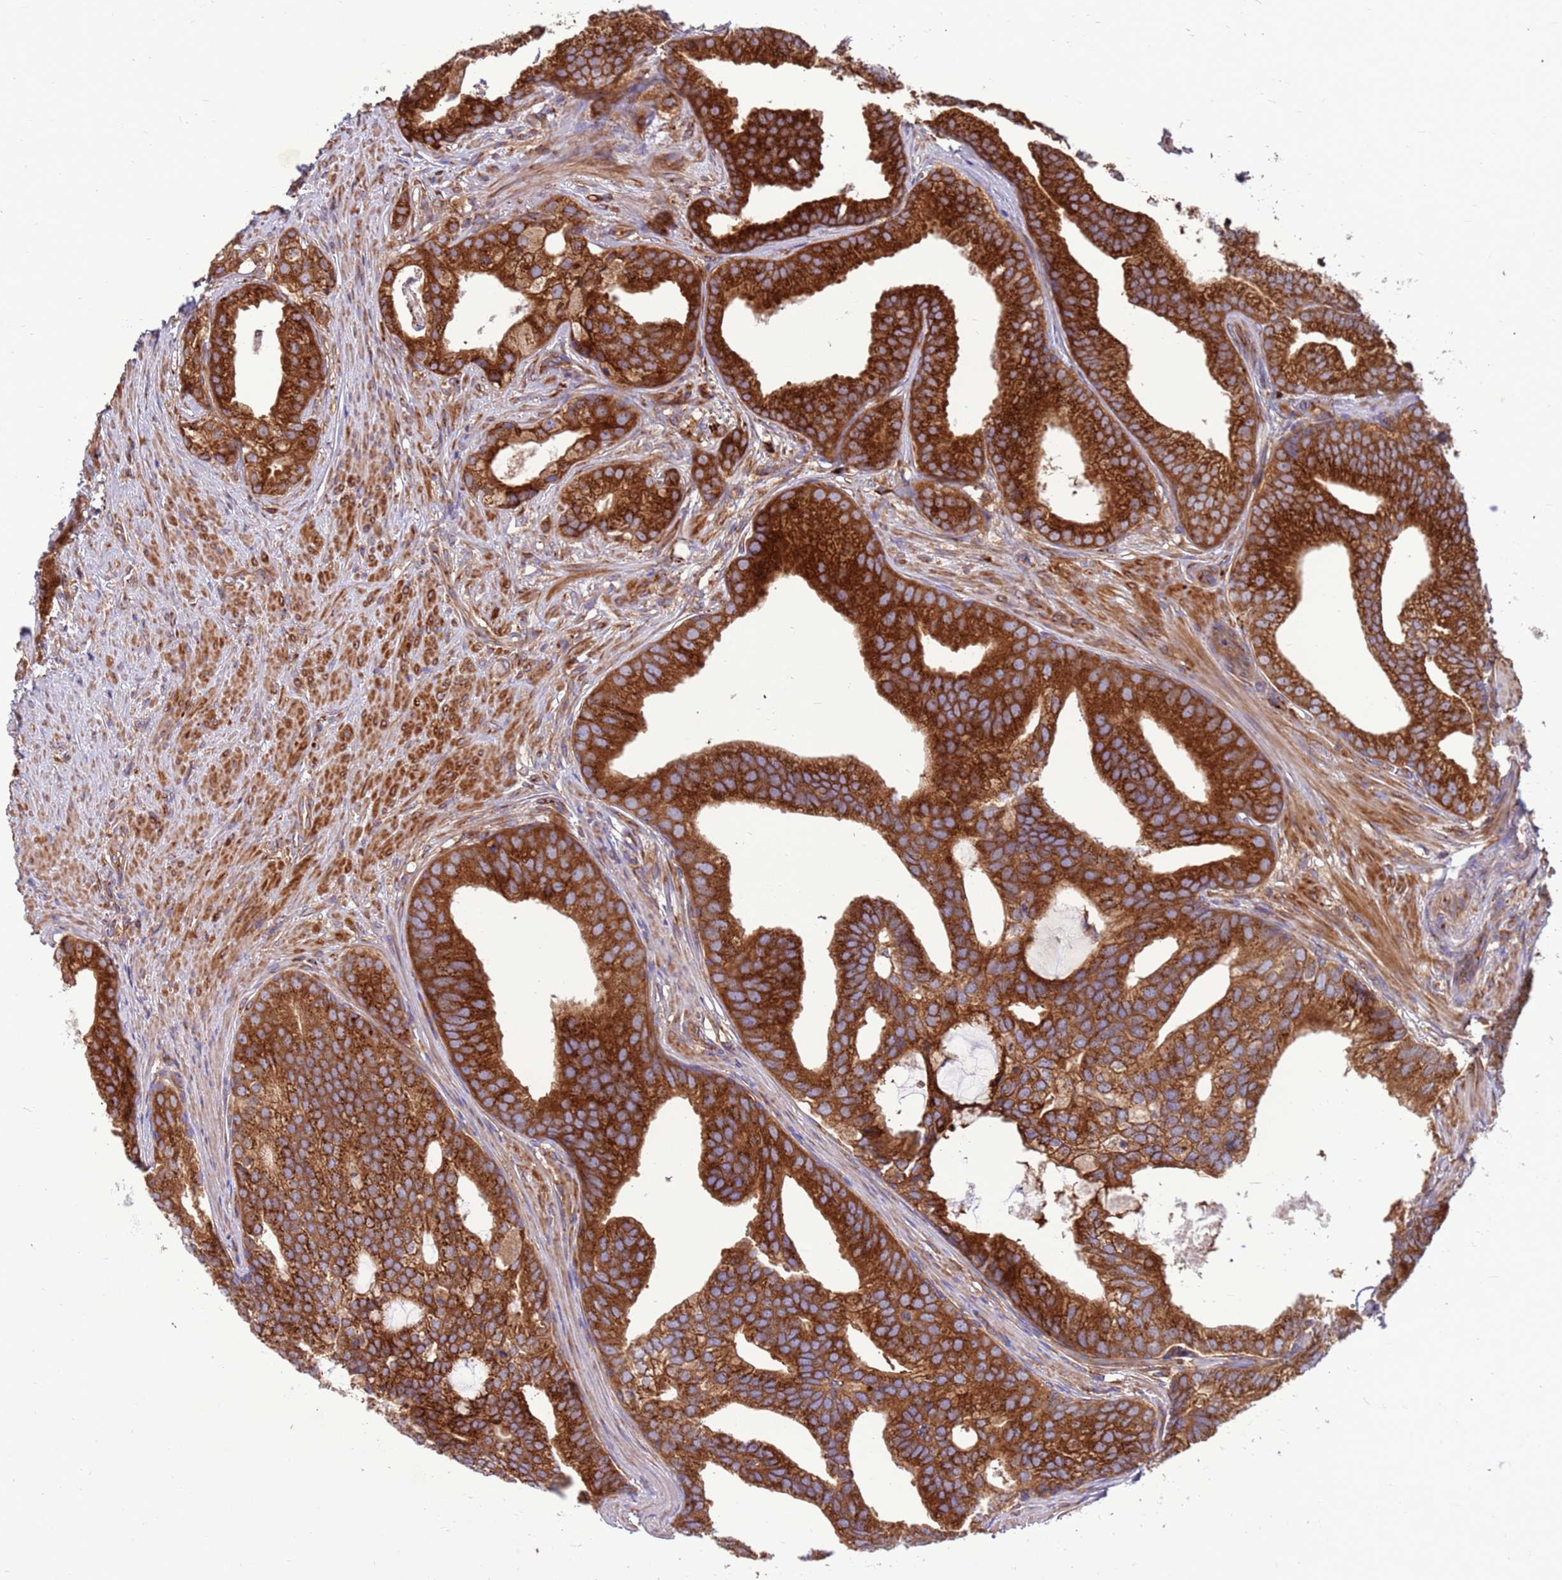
{"staining": {"intensity": "strong", "quantity": ">75%", "location": "cytoplasmic/membranous"}, "tissue": "prostate cancer", "cell_type": "Tumor cells", "image_type": "cancer", "snomed": [{"axis": "morphology", "description": "Adenocarcinoma, Low grade"}, {"axis": "topography", "description": "Prostate"}], "caption": "A brown stain shows strong cytoplasmic/membranous positivity of a protein in low-grade adenocarcinoma (prostate) tumor cells.", "gene": "ZC3HAV1", "patient": {"sex": "male", "age": 71}}